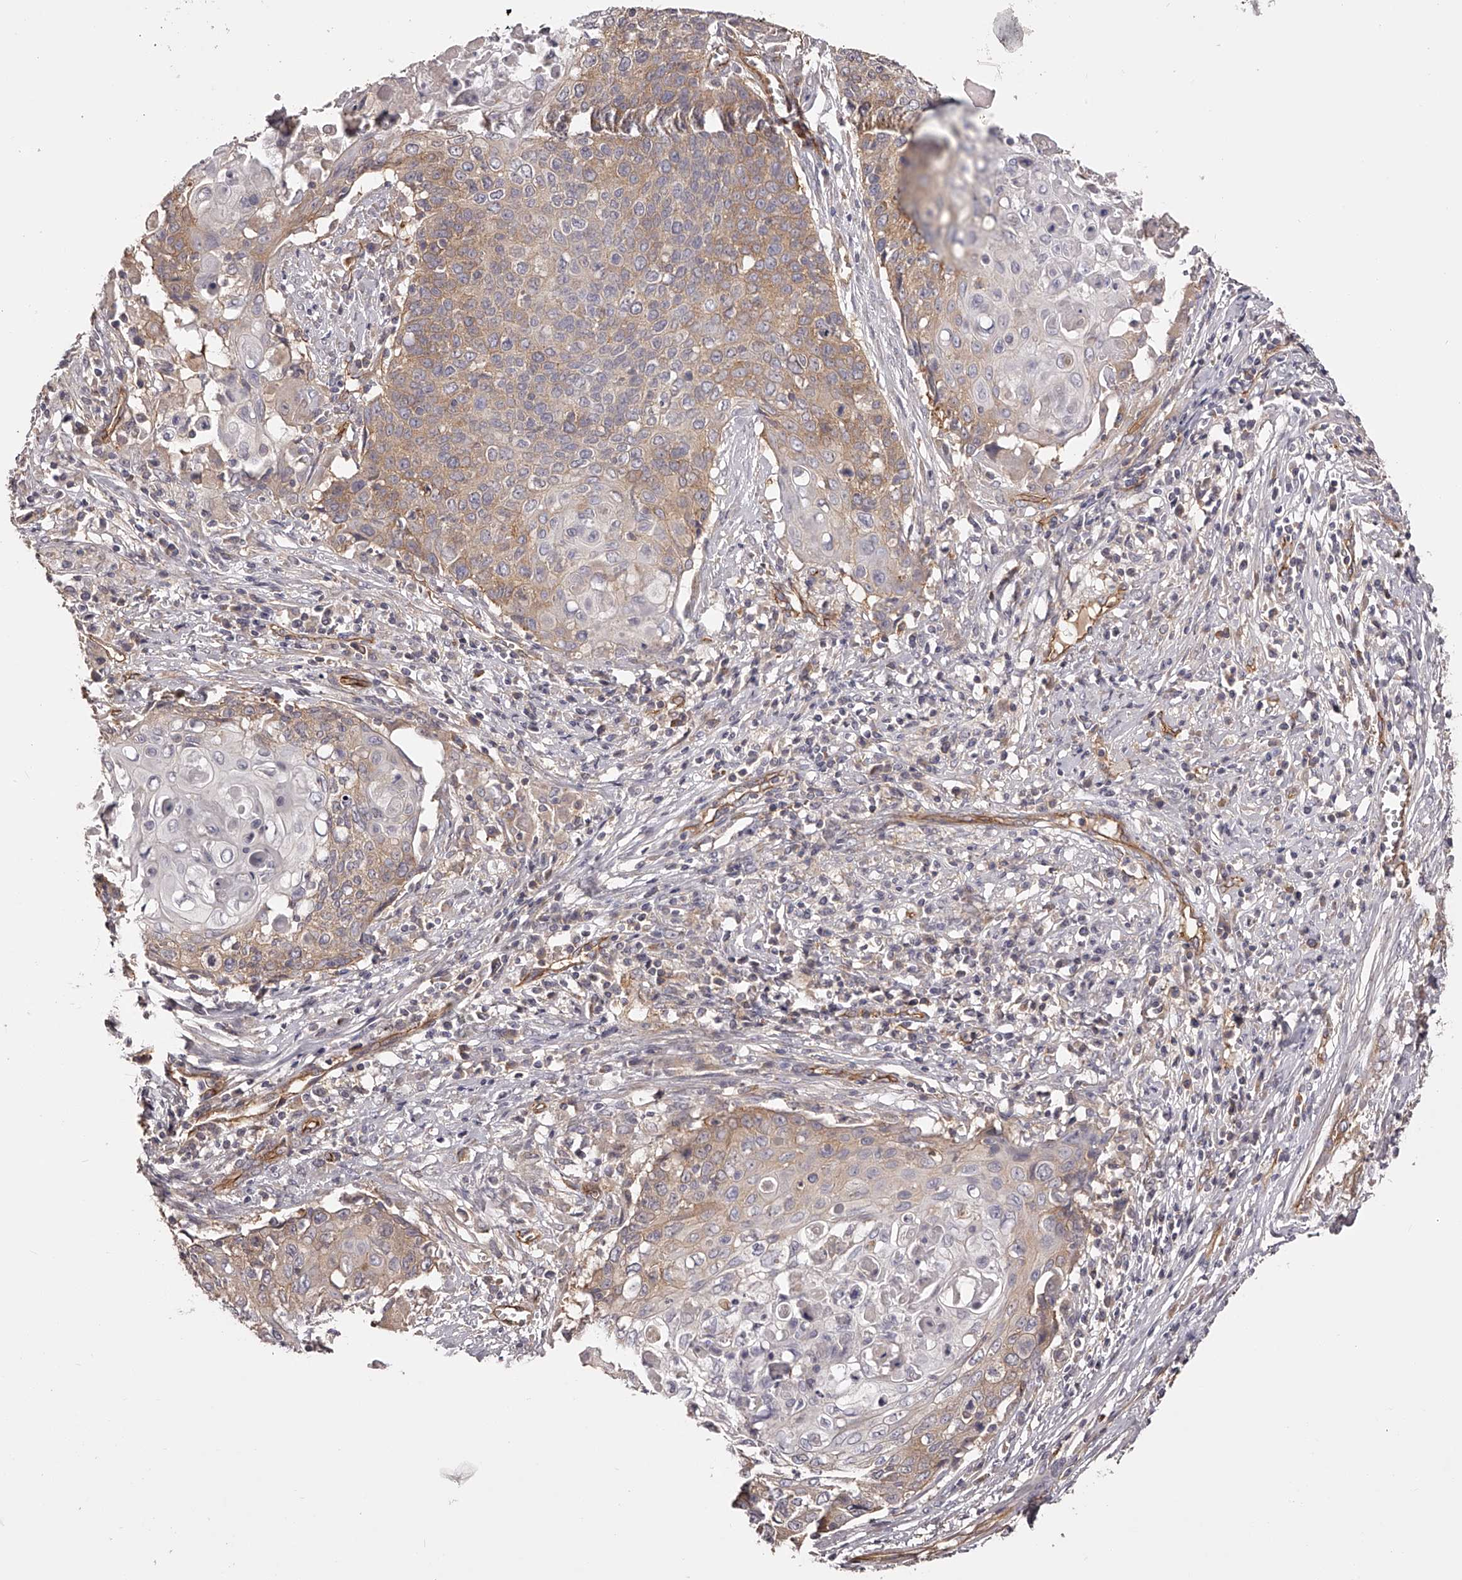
{"staining": {"intensity": "weak", "quantity": ">75%", "location": "cytoplasmic/membranous"}, "tissue": "cervical cancer", "cell_type": "Tumor cells", "image_type": "cancer", "snomed": [{"axis": "morphology", "description": "Squamous cell carcinoma, NOS"}, {"axis": "topography", "description": "Cervix"}], "caption": "Protein expression analysis of human squamous cell carcinoma (cervical) reveals weak cytoplasmic/membranous staining in about >75% of tumor cells.", "gene": "LTV1", "patient": {"sex": "female", "age": 39}}